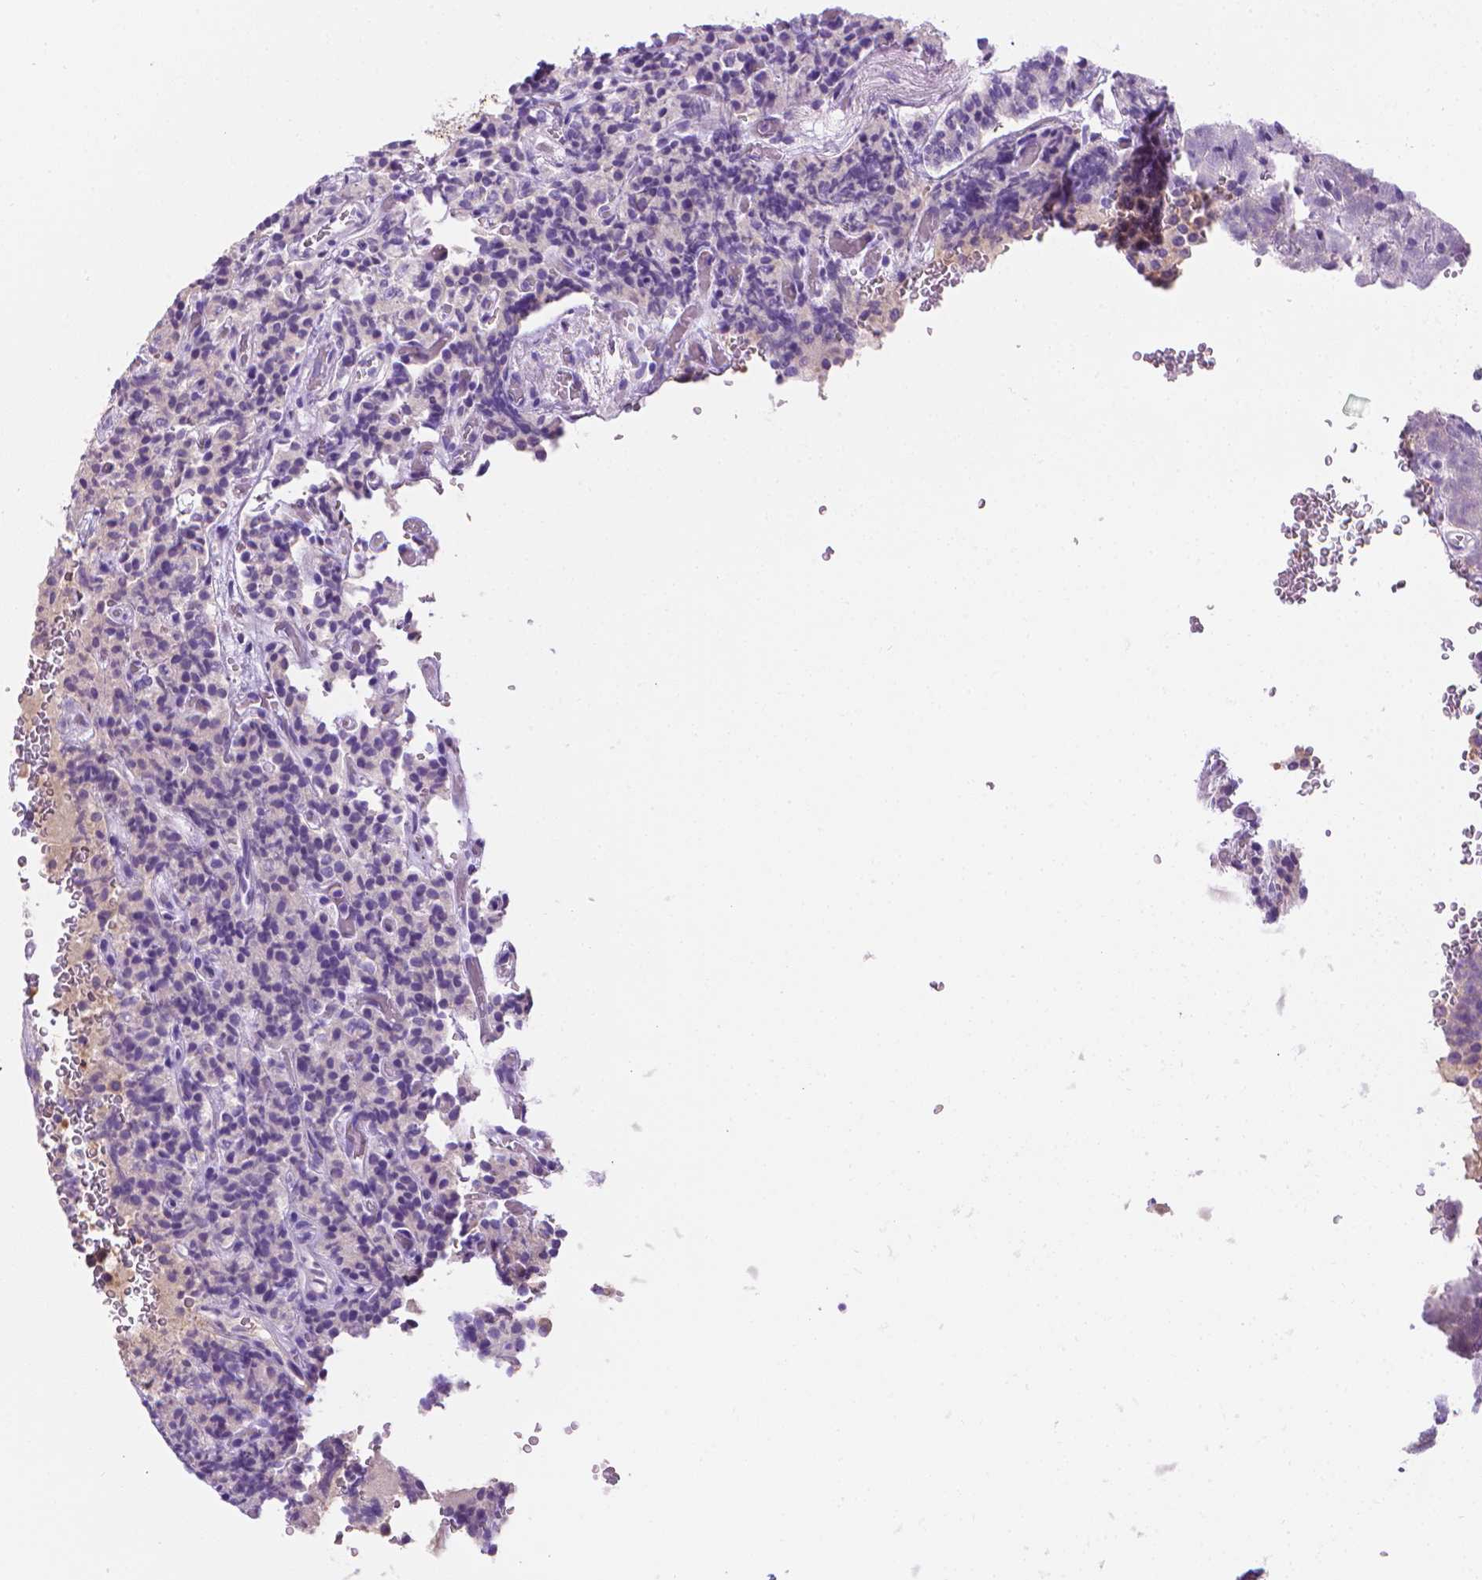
{"staining": {"intensity": "negative", "quantity": "none", "location": "none"}, "tissue": "carcinoid", "cell_type": "Tumor cells", "image_type": "cancer", "snomed": [{"axis": "morphology", "description": "Carcinoid, malignant, NOS"}, {"axis": "topography", "description": "Pancreas"}], "caption": "The photomicrograph shows no significant positivity in tumor cells of carcinoid. (DAB (3,3'-diaminobenzidine) immunohistochemistry (IHC) visualized using brightfield microscopy, high magnification).", "gene": "FASN", "patient": {"sex": "male", "age": 36}}